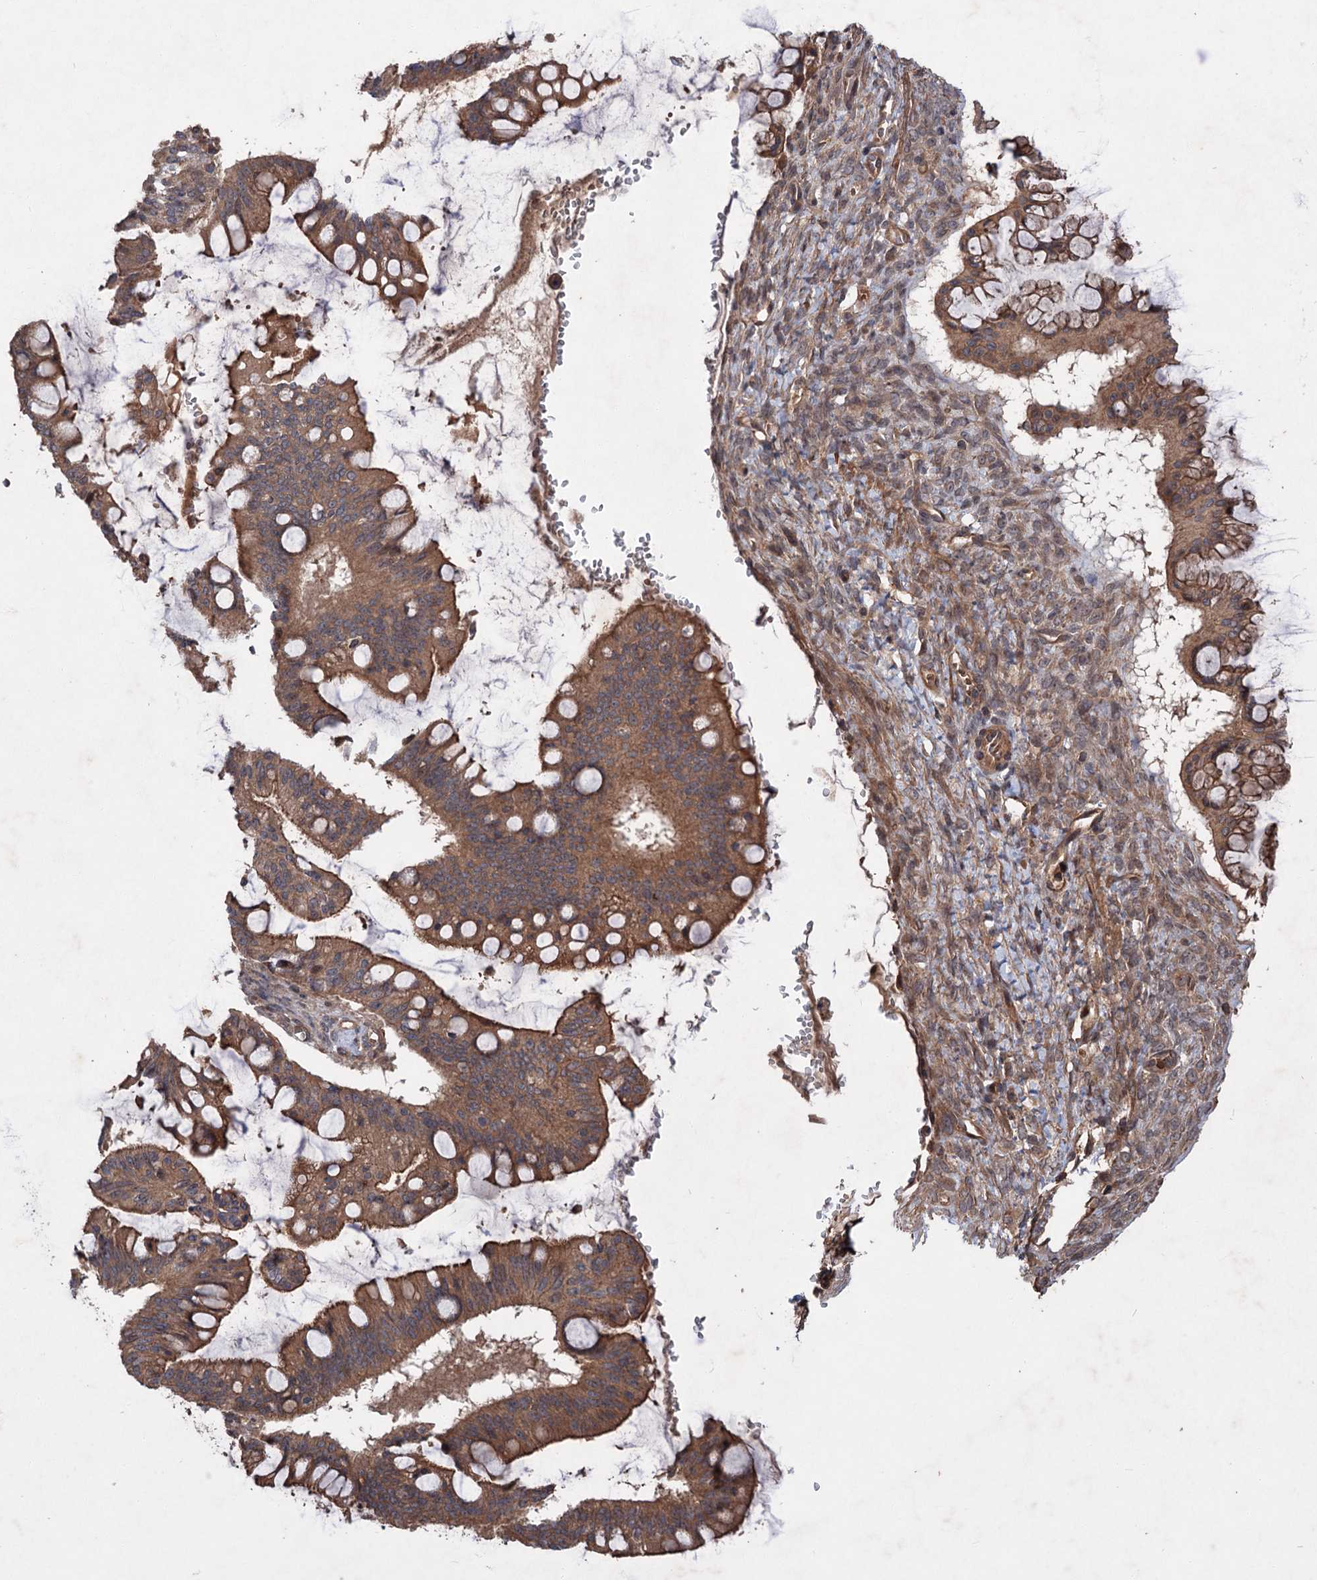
{"staining": {"intensity": "strong", "quantity": ">75%", "location": "cytoplasmic/membranous"}, "tissue": "ovarian cancer", "cell_type": "Tumor cells", "image_type": "cancer", "snomed": [{"axis": "morphology", "description": "Cystadenocarcinoma, mucinous, NOS"}, {"axis": "topography", "description": "Ovary"}], "caption": "A micrograph showing strong cytoplasmic/membranous positivity in approximately >75% of tumor cells in ovarian cancer (mucinous cystadenocarcinoma), as visualized by brown immunohistochemical staining.", "gene": "ADK", "patient": {"sex": "female", "age": 73}}